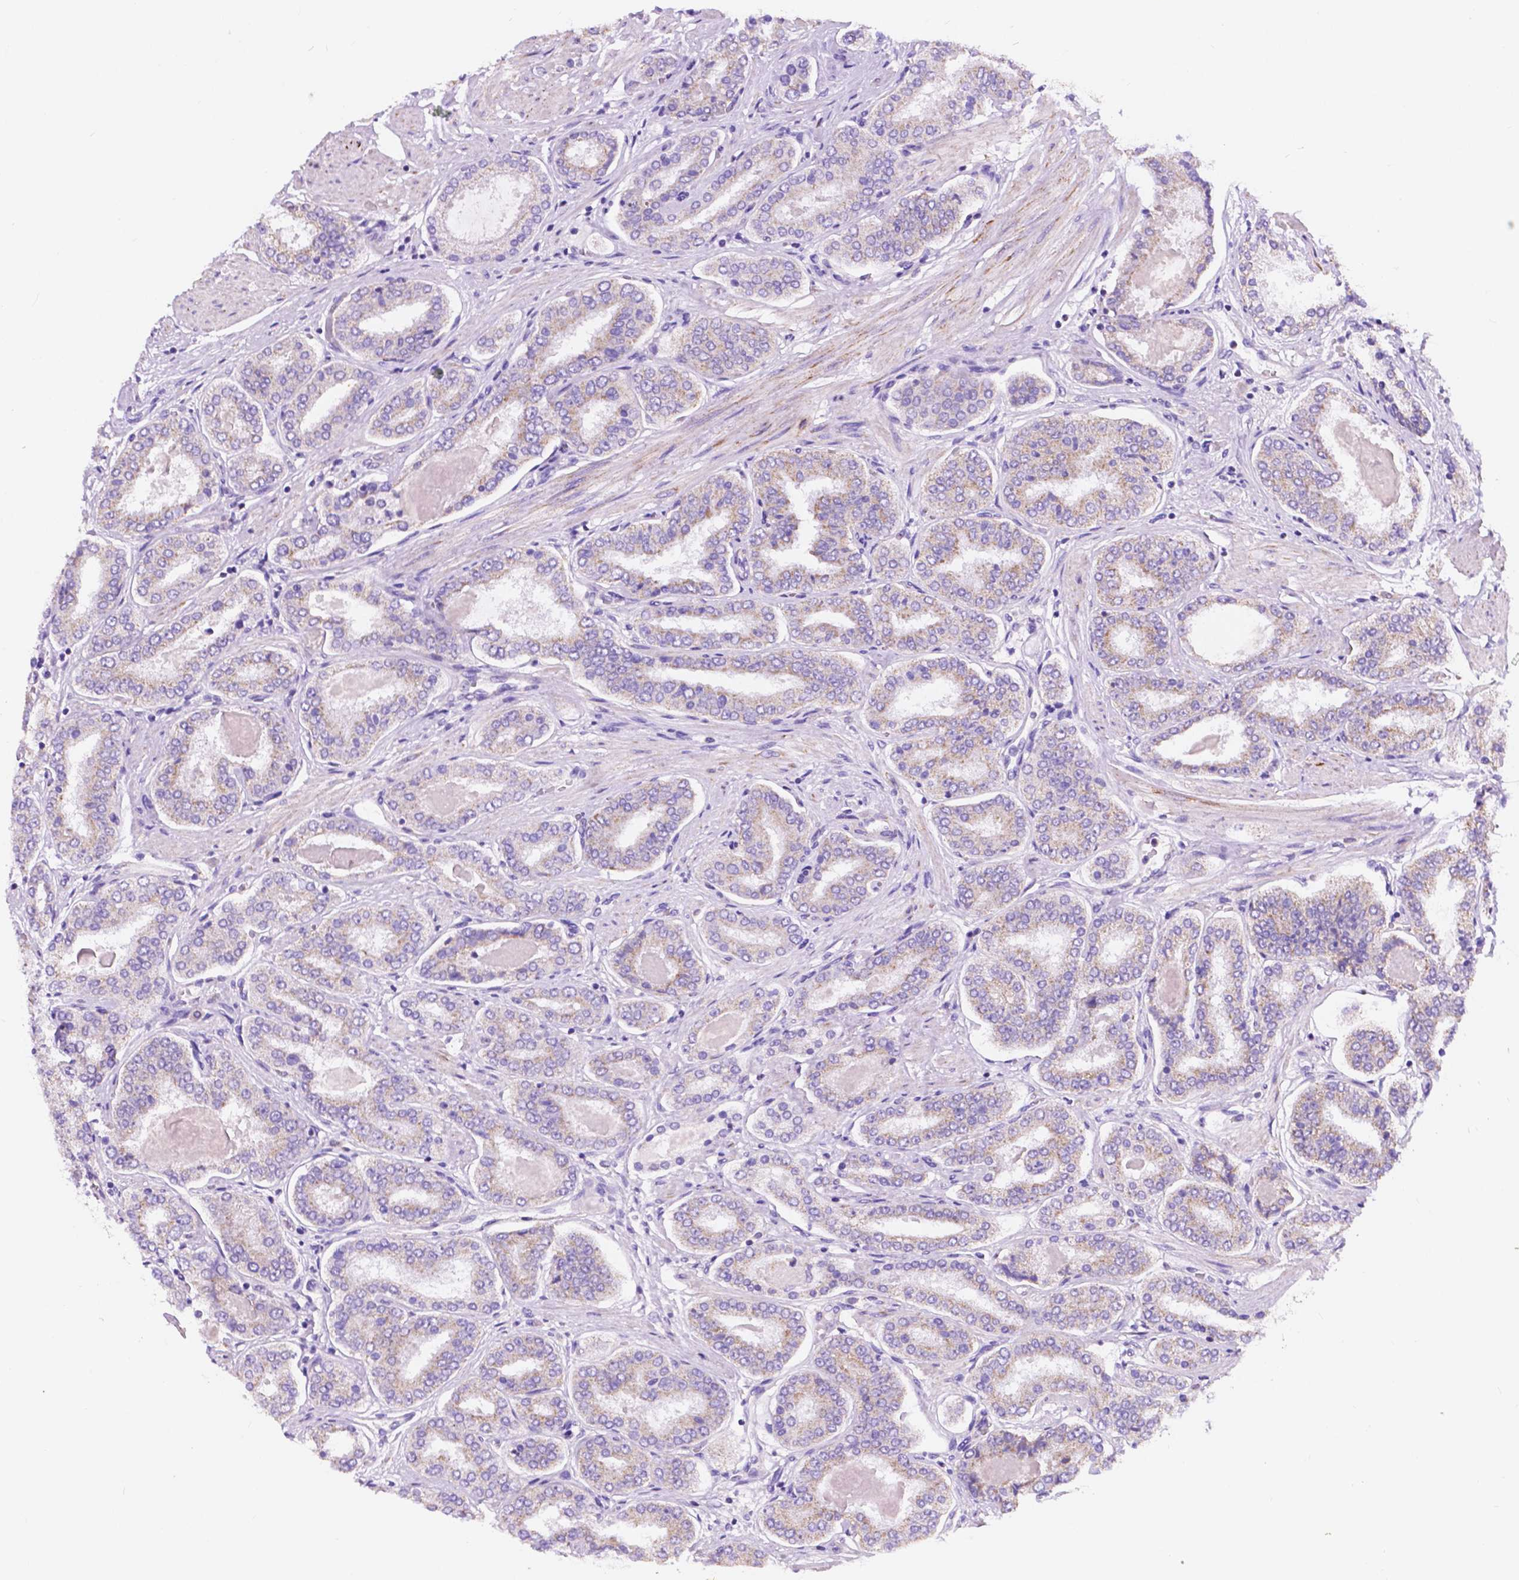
{"staining": {"intensity": "weak", "quantity": "<25%", "location": "cytoplasmic/membranous"}, "tissue": "prostate cancer", "cell_type": "Tumor cells", "image_type": "cancer", "snomed": [{"axis": "morphology", "description": "Adenocarcinoma, High grade"}, {"axis": "topography", "description": "Prostate"}], "caption": "Immunohistochemistry (IHC) of human prostate high-grade adenocarcinoma displays no expression in tumor cells. (DAB (3,3'-diaminobenzidine) immunohistochemistry, high magnification).", "gene": "TRPV5", "patient": {"sex": "male", "age": 63}}